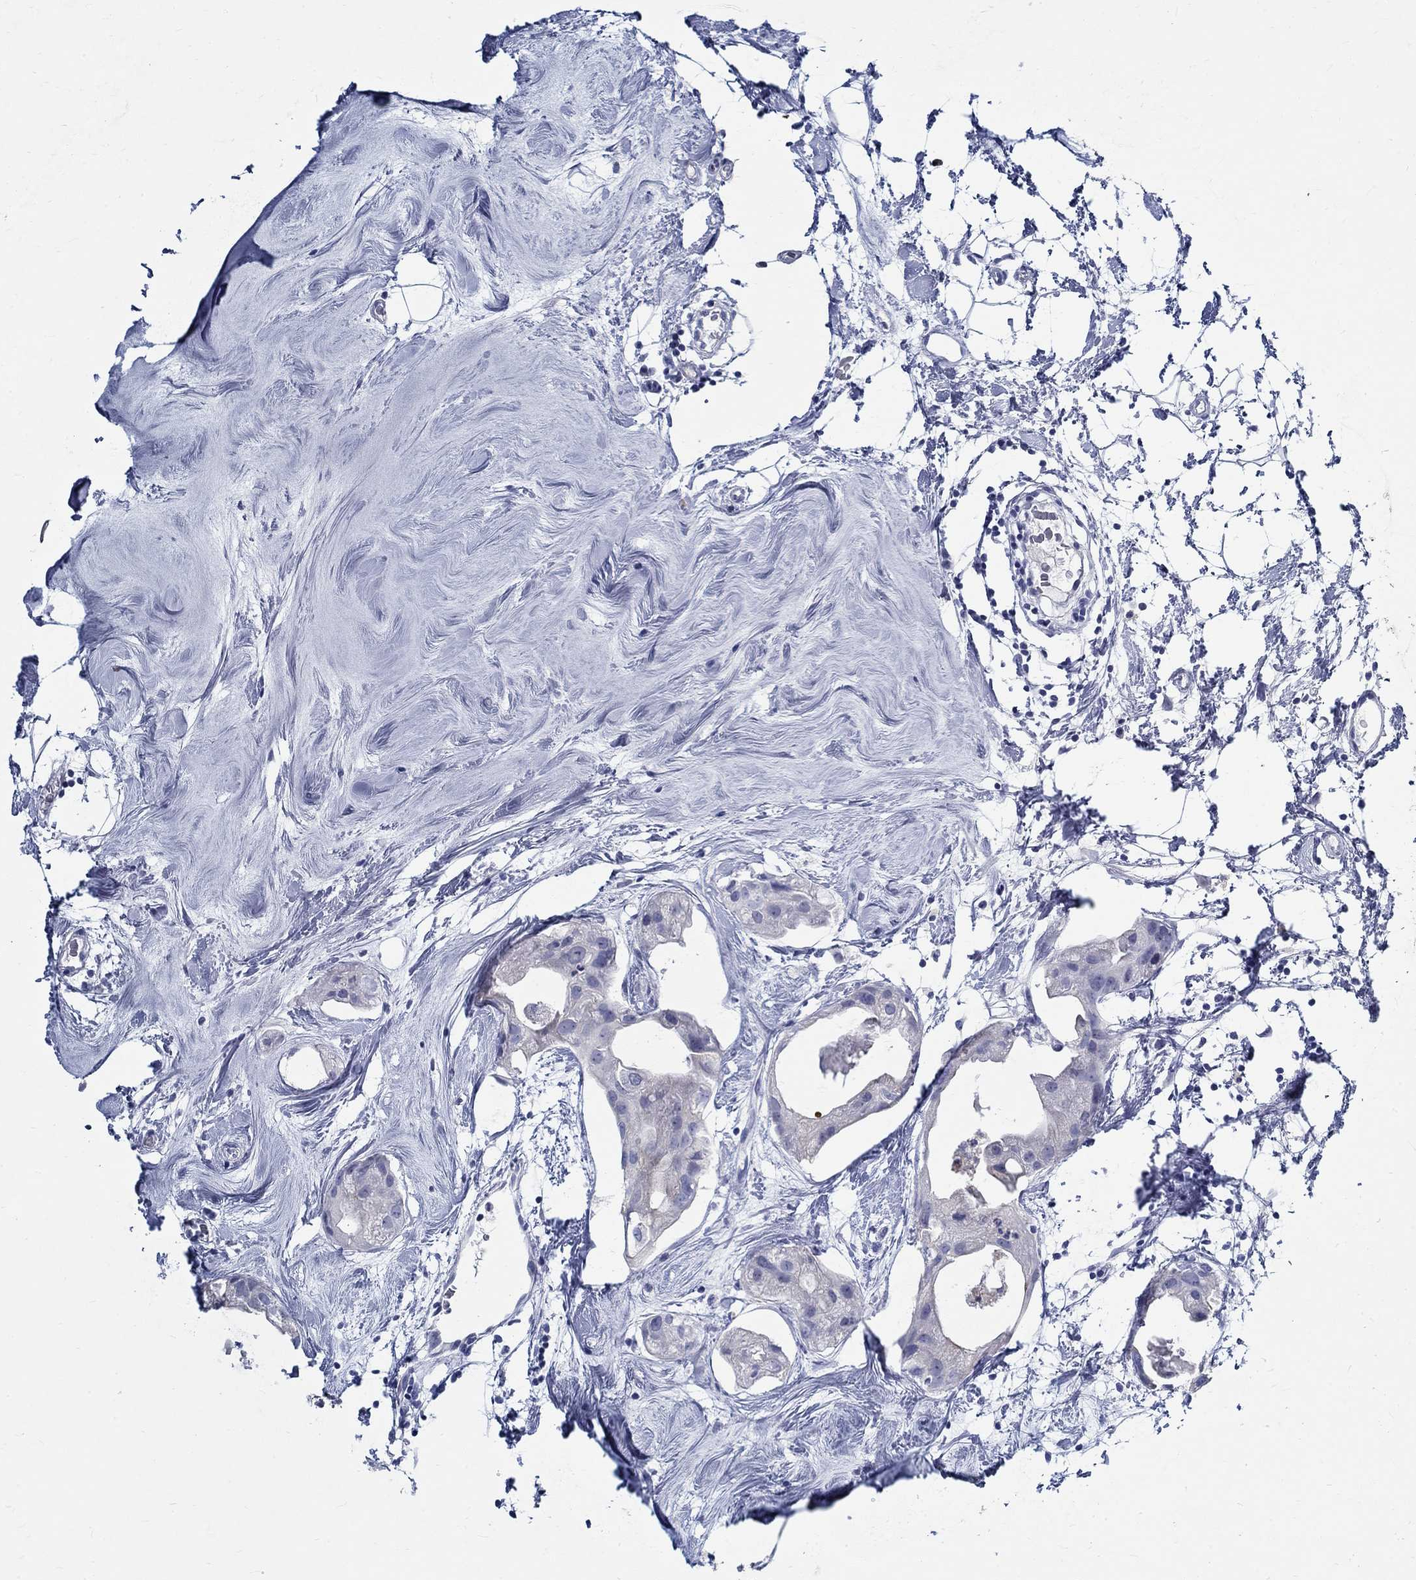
{"staining": {"intensity": "negative", "quantity": "none", "location": "none"}, "tissue": "breast cancer", "cell_type": "Tumor cells", "image_type": "cancer", "snomed": [{"axis": "morphology", "description": "Normal tissue, NOS"}, {"axis": "morphology", "description": "Duct carcinoma"}, {"axis": "topography", "description": "Breast"}], "caption": "Immunohistochemical staining of human breast cancer shows no significant expression in tumor cells. (Brightfield microscopy of DAB (3,3'-diaminobenzidine) IHC at high magnification).", "gene": "BSPRY", "patient": {"sex": "female", "age": 40}}